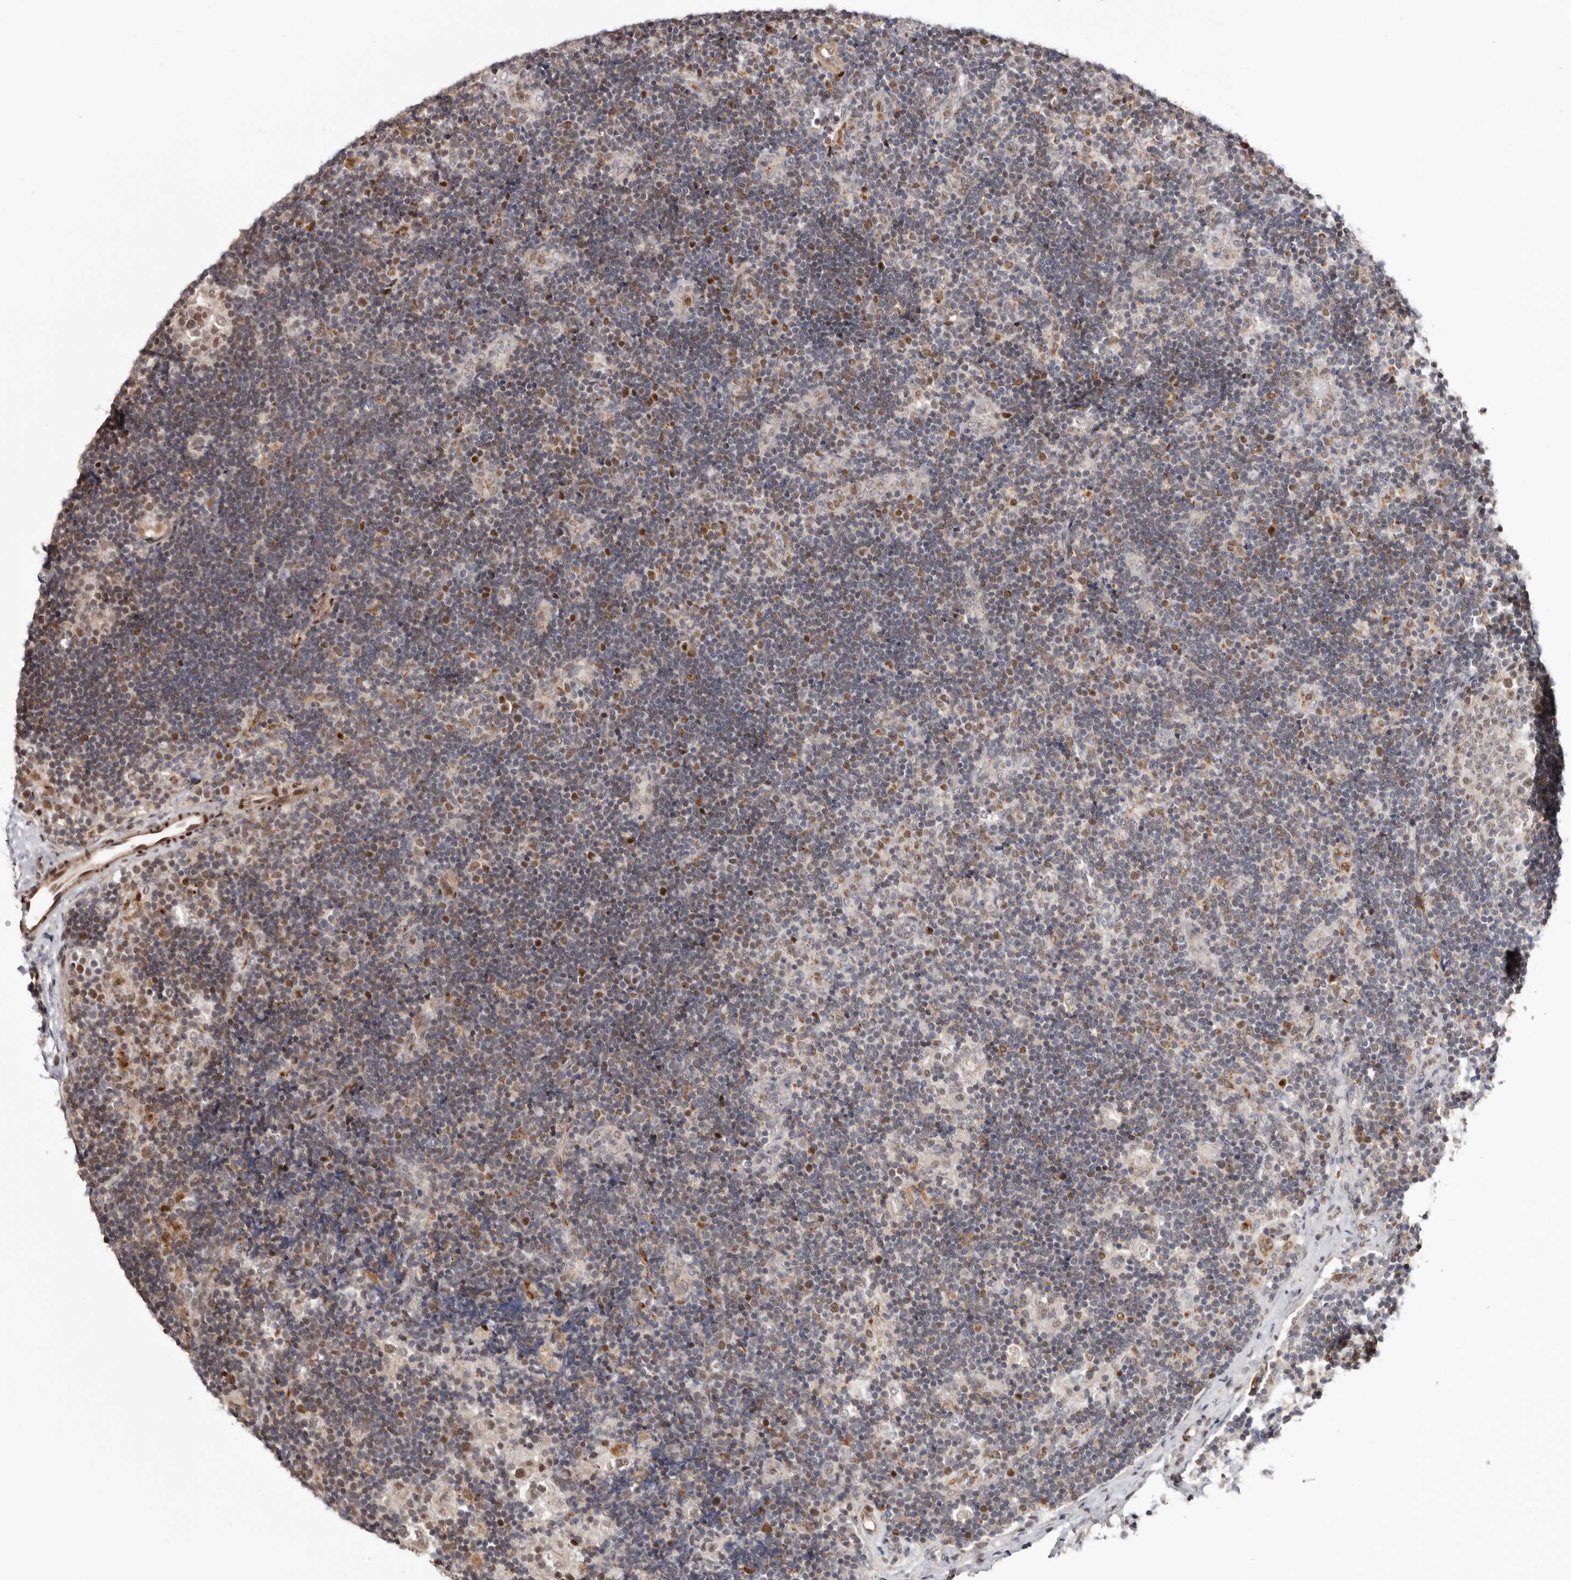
{"staining": {"intensity": "moderate", "quantity": "25%-75%", "location": "nuclear"}, "tissue": "lymph node", "cell_type": "Germinal center cells", "image_type": "normal", "snomed": [{"axis": "morphology", "description": "Normal tissue, NOS"}, {"axis": "topography", "description": "Lymph node"}], "caption": "Protein analysis of normal lymph node shows moderate nuclear positivity in approximately 25%-75% of germinal center cells. The protein is stained brown, and the nuclei are stained in blue (DAB IHC with brightfield microscopy, high magnification).", "gene": "SMAD7", "patient": {"sex": "female", "age": 22}}